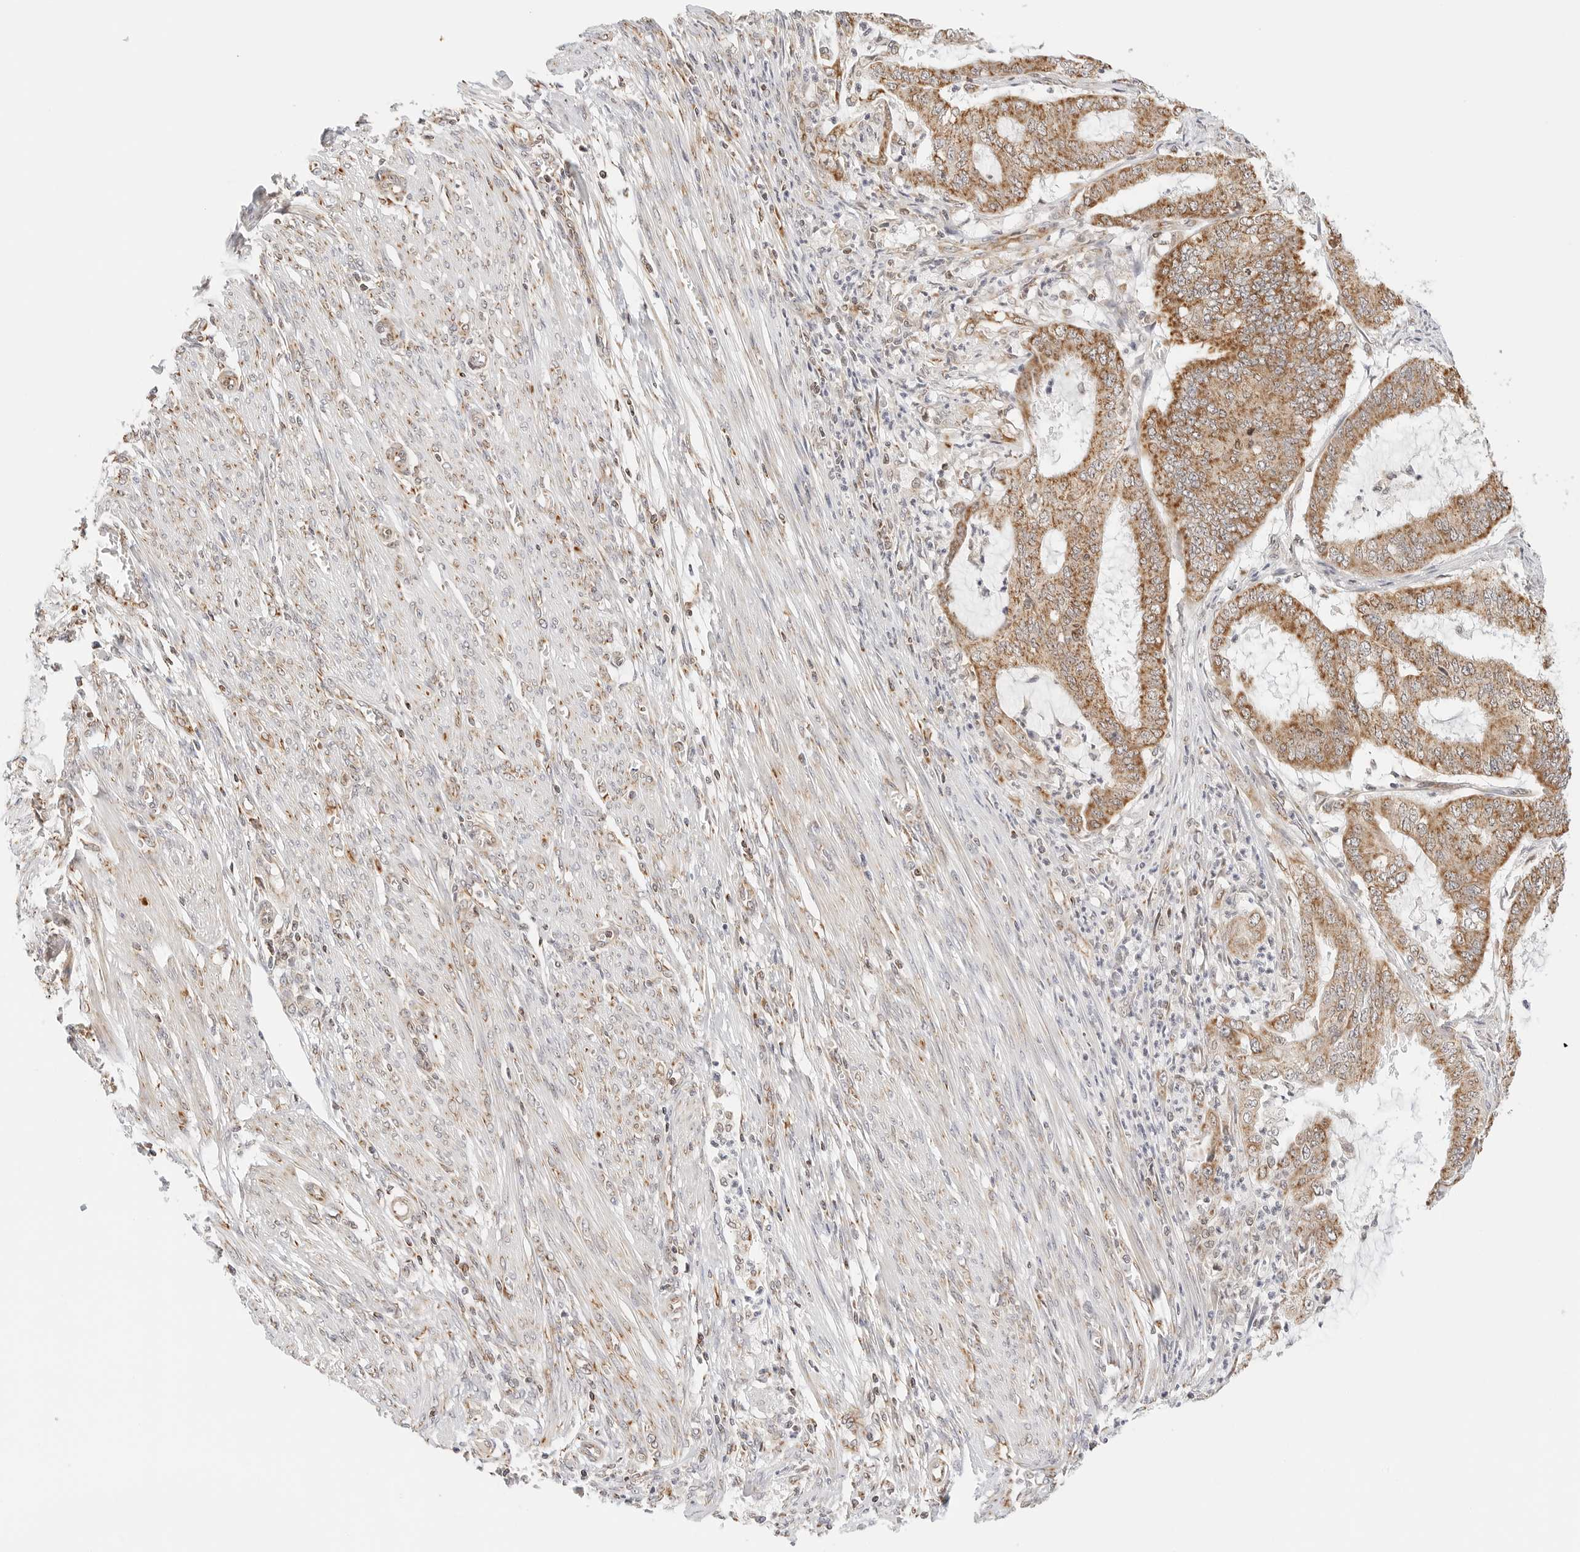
{"staining": {"intensity": "moderate", "quantity": ">75%", "location": "cytoplasmic/membranous"}, "tissue": "endometrial cancer", "cell_type": "Tumor cells", "image_type": "cancer", "snomed": [{"axis": "morphology", "description": "Adenocarcinoma, NOS"}, {"axis": "topography", "description": "Endometrium"}], "caption": "Endometrial cancer tissue displays moderate cytoplasmic/membranous staining in approximately >75% of tumor cells The staining was performed using DAB (3,3'-diaminobenzidine), with brown indicating positive protein expression. Nuclei are stained blue with hematoxylin.", "gene": "ATL1", "patient": {"sex": "female", "age": 51}}